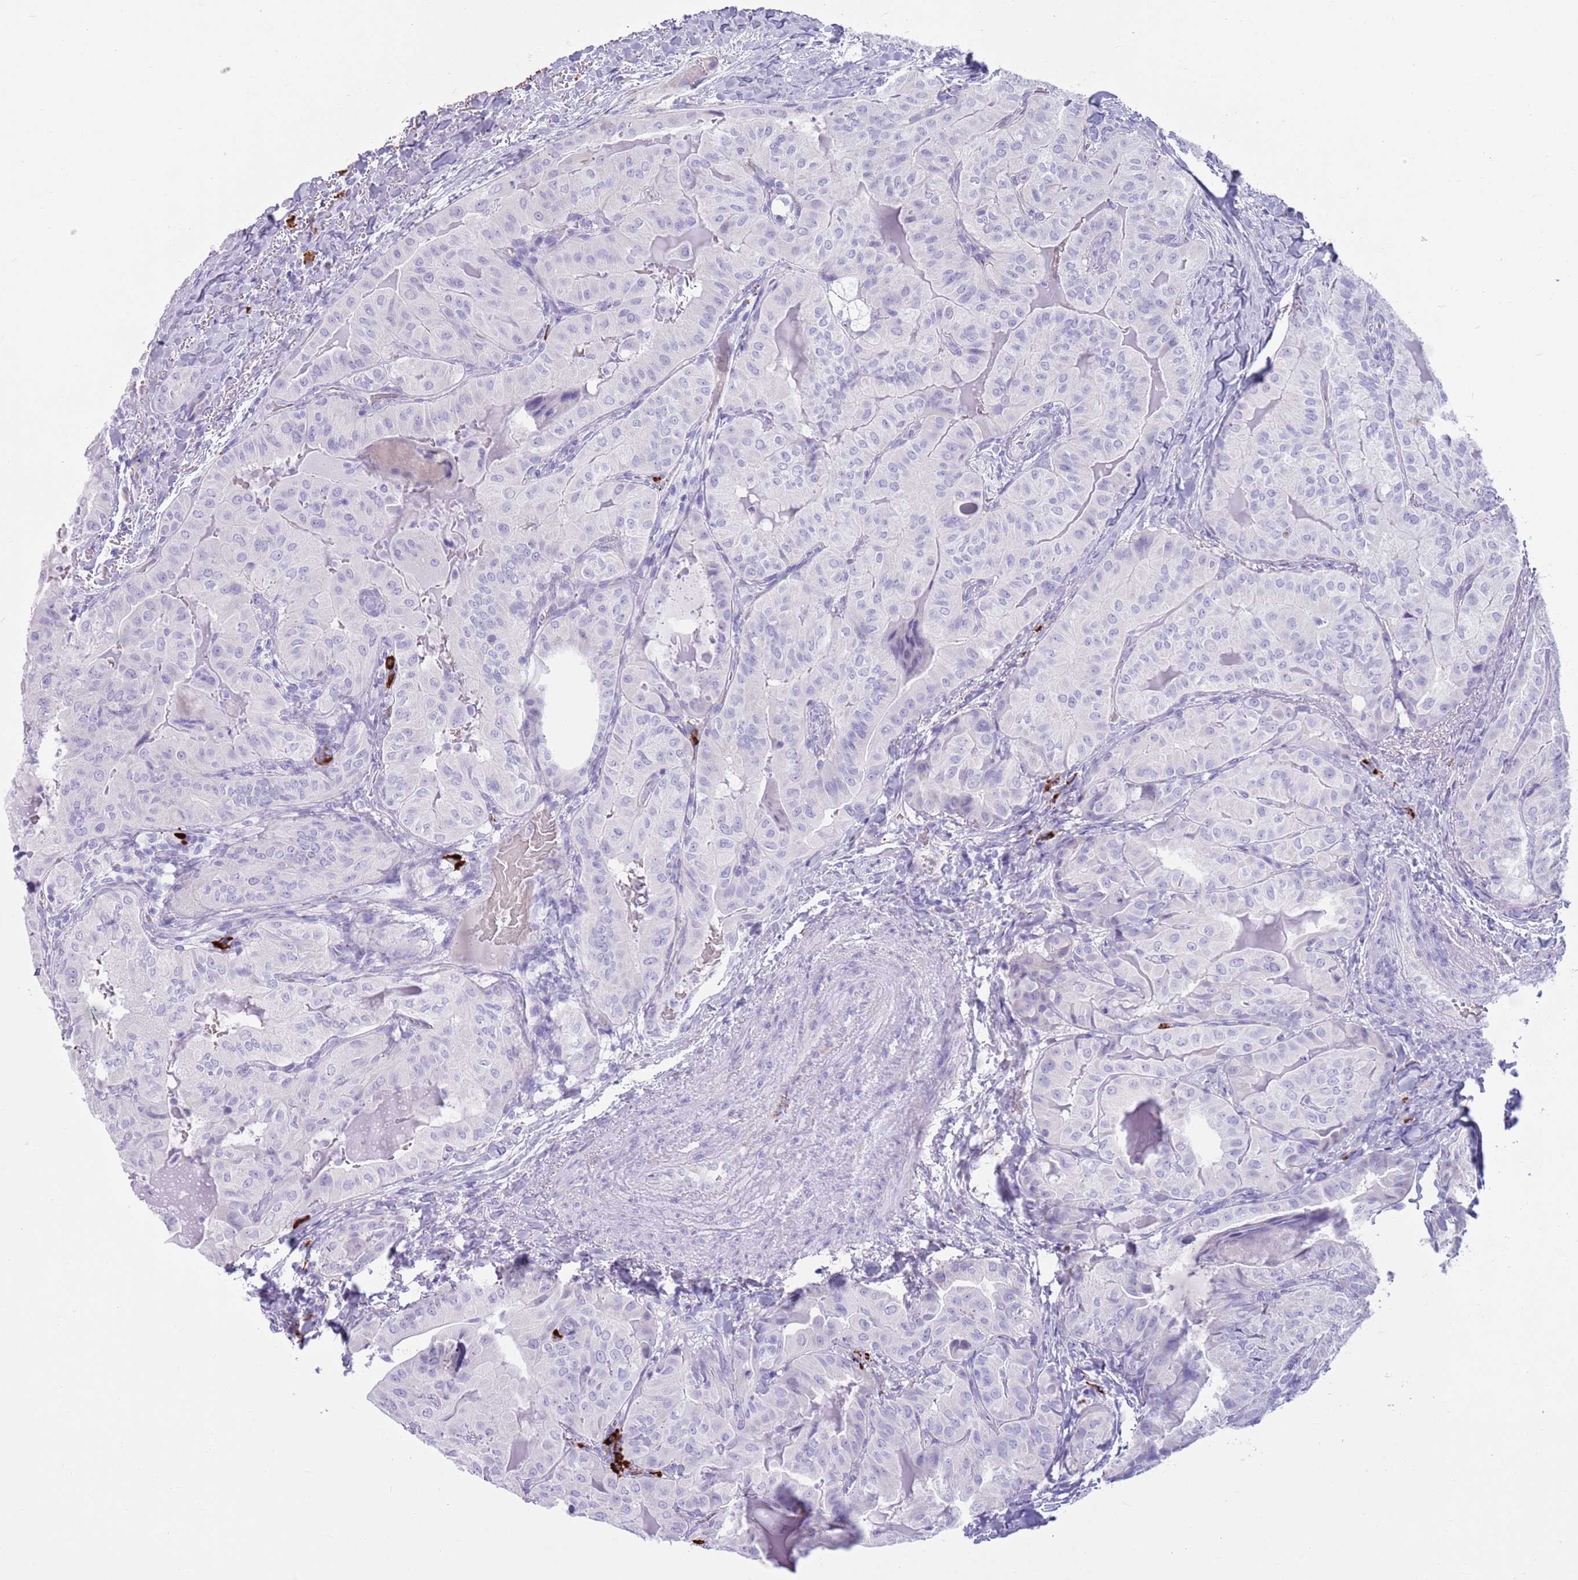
{"staining": {"intensity": "negative", "quantity": "none", "location": "none"}, "tissue": "thyroid cancer", "cell_type": "Tumor cells", "image_type": "cancer", "snomed": [{"axis": "morphology", "description": "Papillary adenocarcinoma, NOS"}, {"axis": "topography", "description": "Thyroid gland"}], "caption": "Immunohistochemical staining of human thyroid cancer exhibits no significant expression in tumor cells.", "gene": "LY6G5B", "patient": {"sex": "female", "age": 68}}